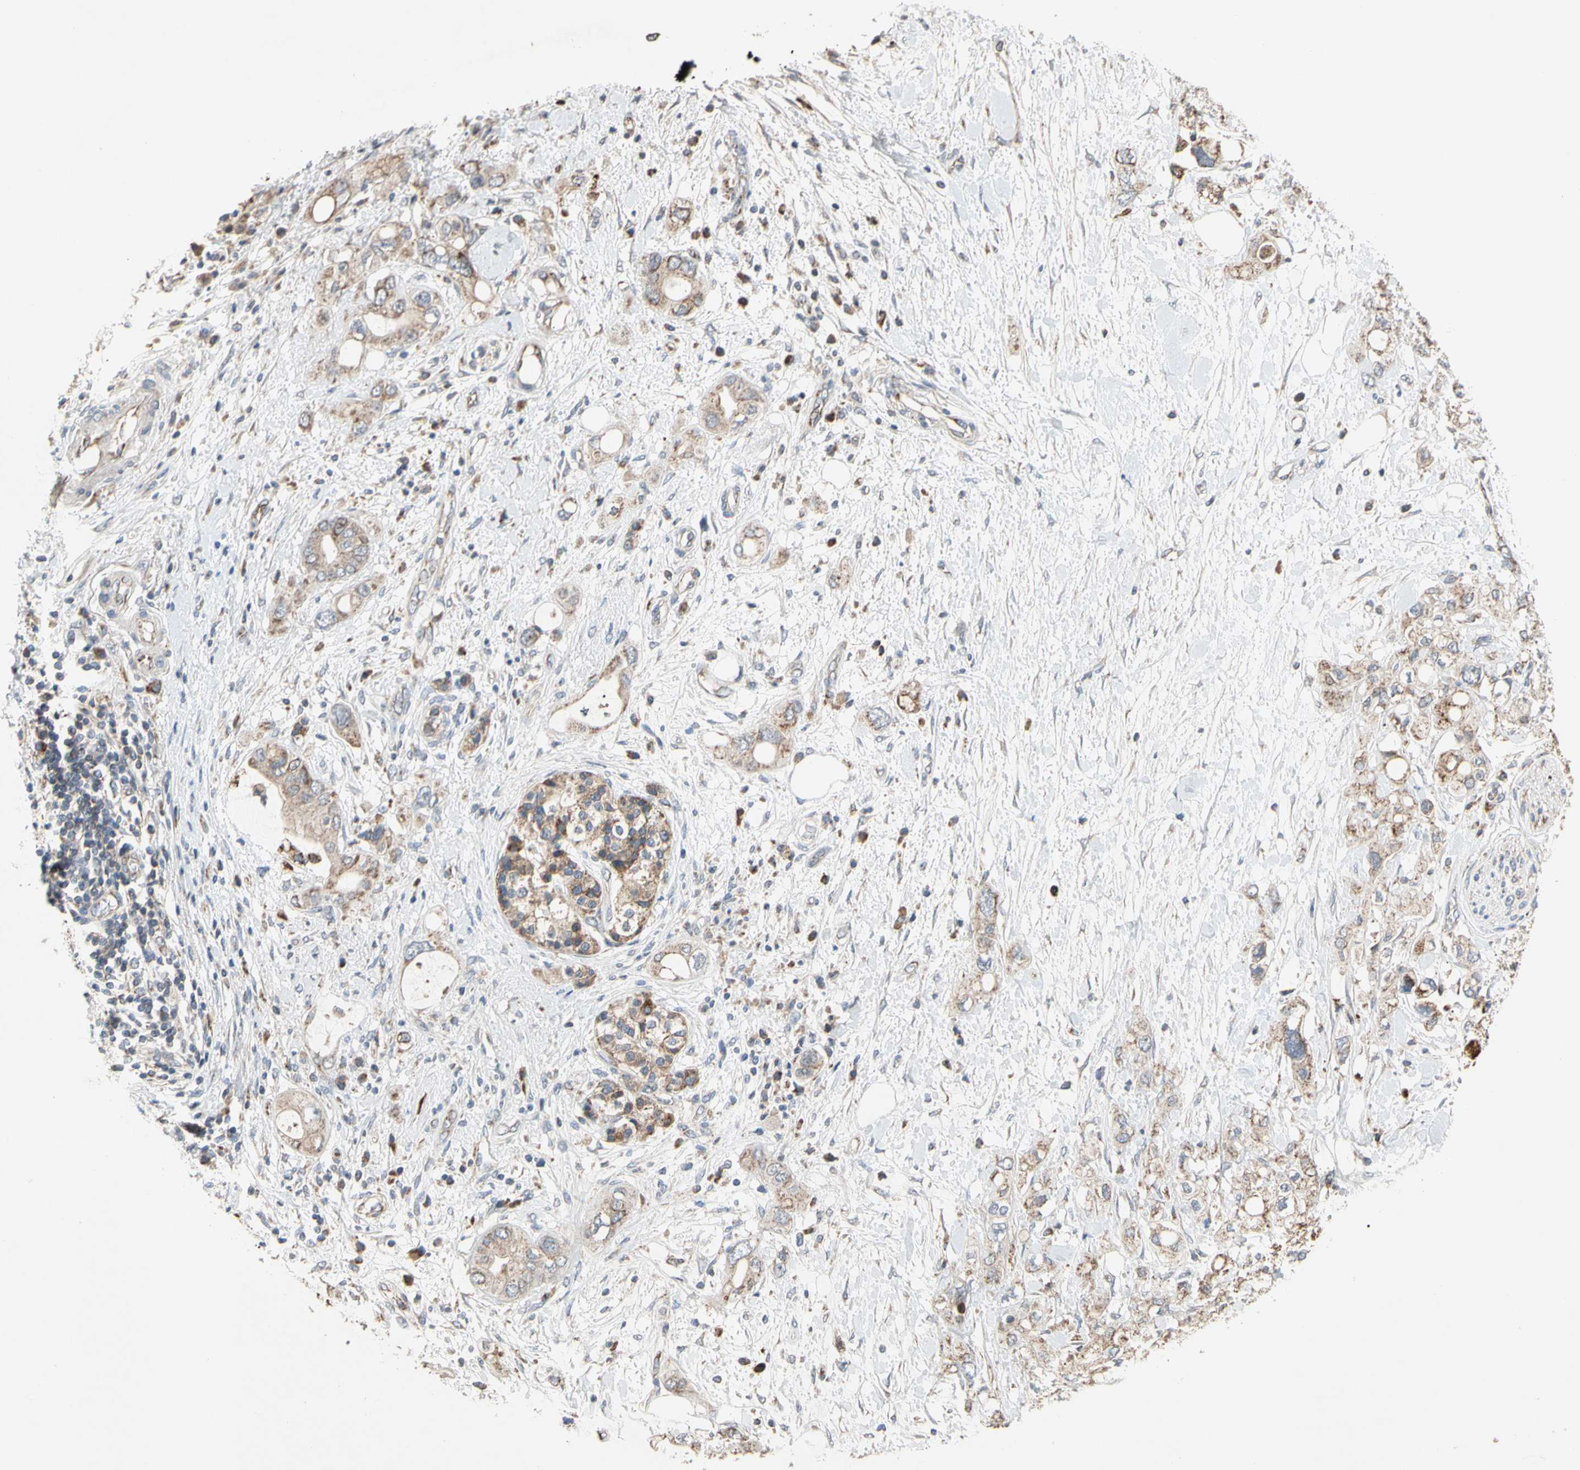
{"staining": {"intensity": "moderate", "quantity": ">75%", "location": "cytoplasmic/membranous"}, "tissue": "pancreatic cancer", "cell_type": "Tumor cells", "image_type": "cancer", "snomed": [{"axis": "morphology", "description": "Adenocarcinoma, NOS"}, {"axis": "topography", "description": "Pancreas"}], "caption": "IHC (DAB (3,3'-diaminobenzidine)) staining of pancreatic cancer (adenocarcinoma) displays moderate cytoplasmic/membranous protein expression in approximately >75% of tumor cells.", "gene": "GPD2", "patient": {"sex": "female", "age": 56}}